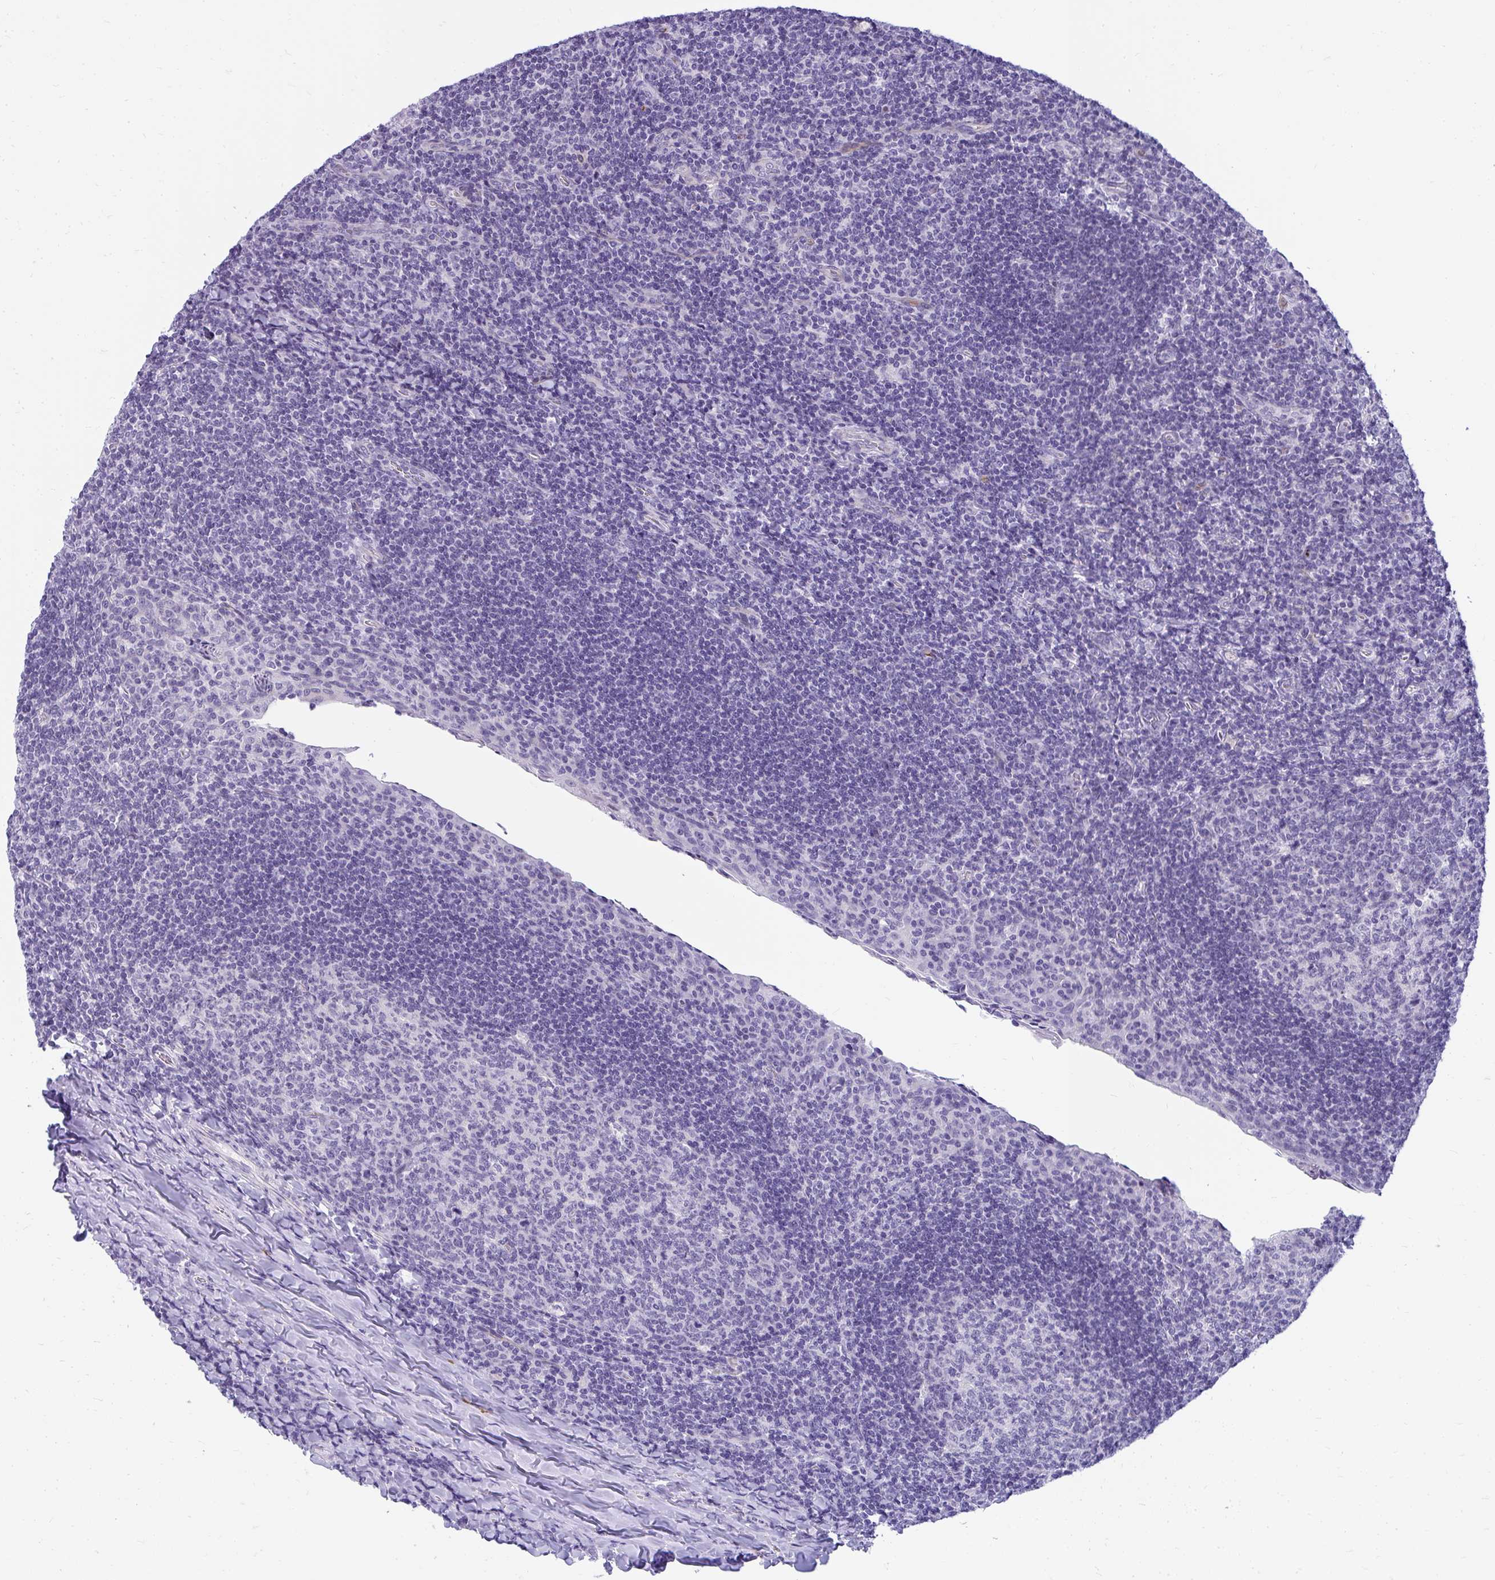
{"staining": {"intensity": "negative", "quantity": "none", "location": "none"}, "tissue": "tonsil", "cell_type": "Germinal center cells", "image_type": "normal", "snomed": [{"axis": "morphology", "description": "Normal tissue, NOS"}, {"axis": "topography", "description": "Tonsil"}], "caption": "Immunohistochemical staining of benign human tonsil shows no significant positivity in germinal center cells.", "gene": "TSBP1", "patient": {"sex": "male", "age": 17}}